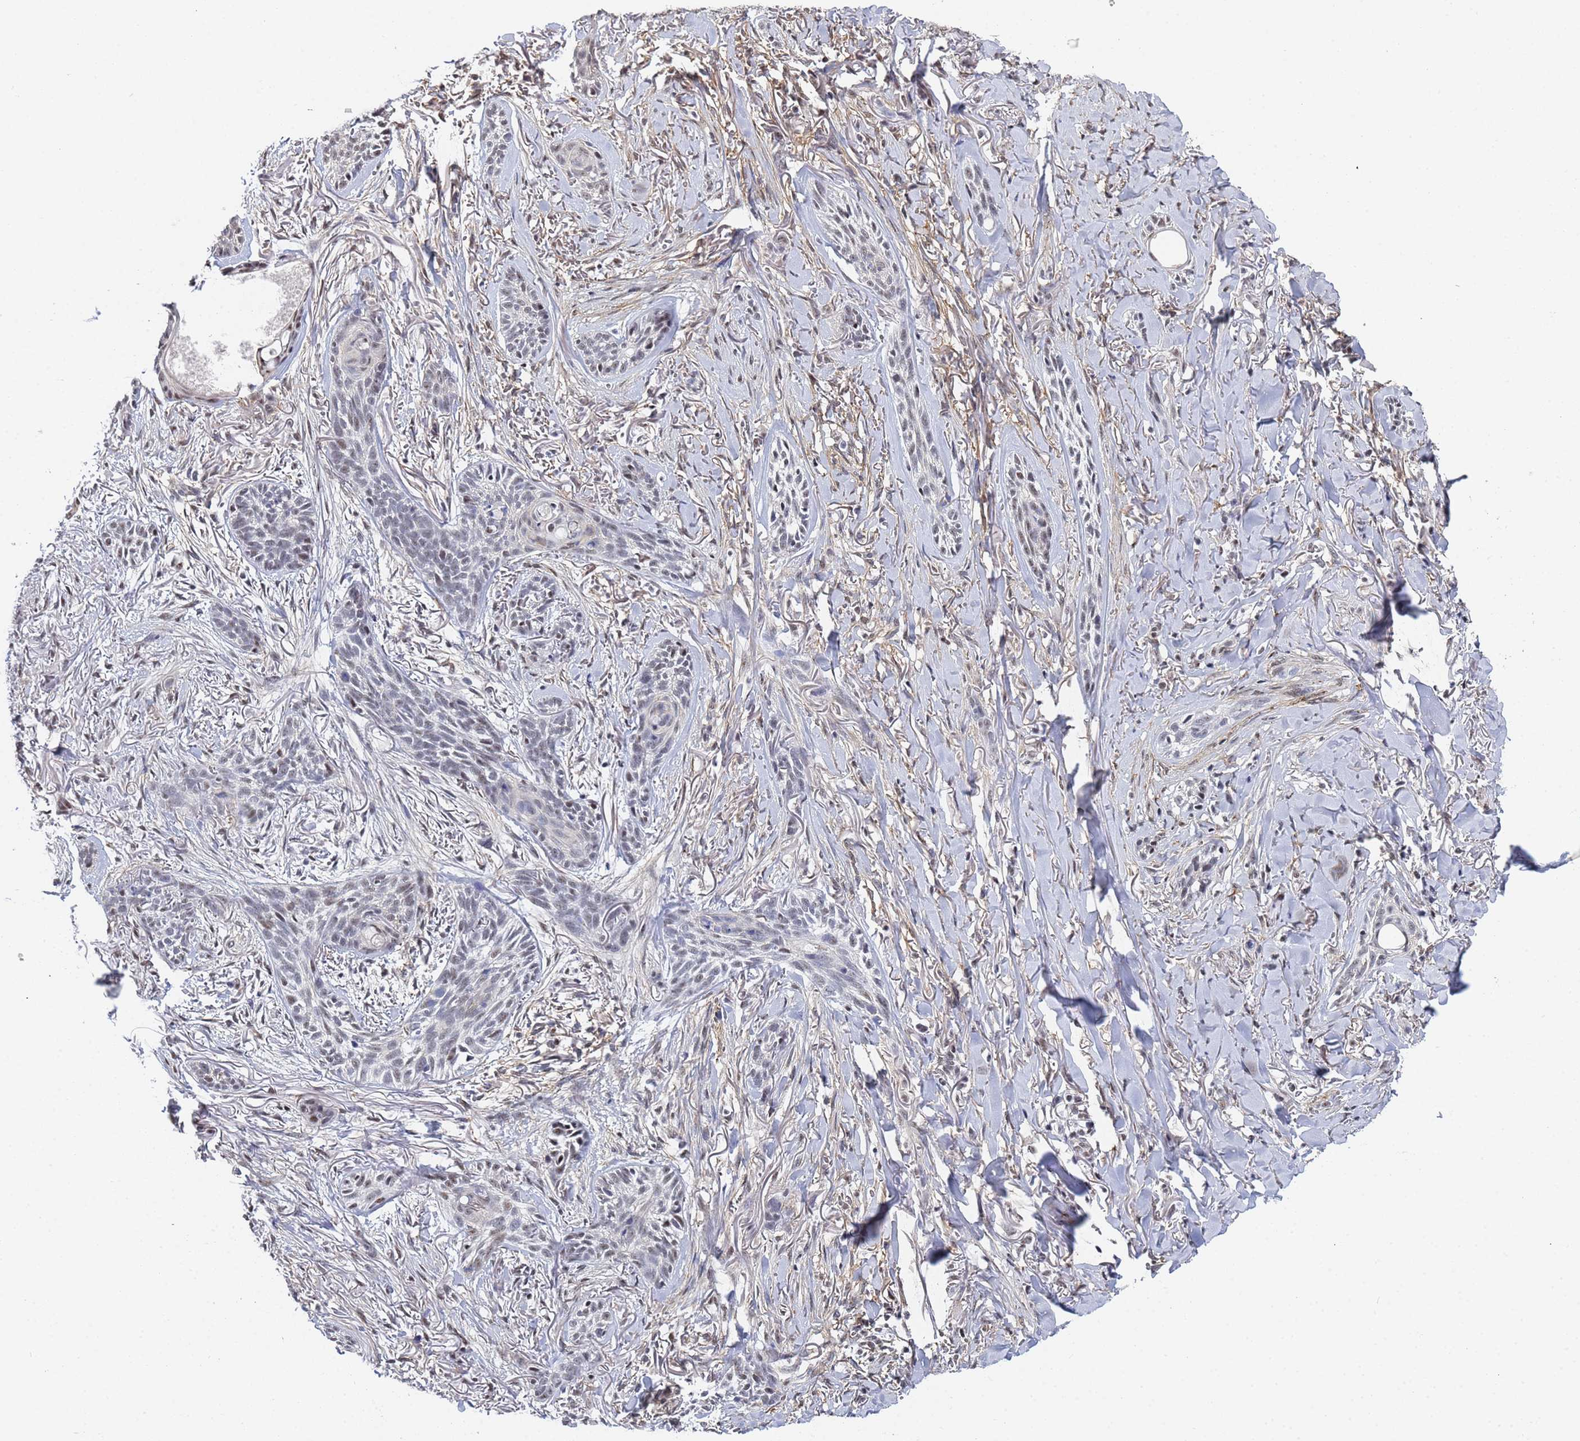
{"staining": {"intensity": "weak", "quantity": "<25%", "location": "nuclear"}, "tissue": "skin cancer", "cell_type": "Tumor cells", "image_type": "cancer", "snomed": [{"axis": "morphology", "description": "Basal cell carcinoma"}, {"axis": "topography", "description": "Skin"}], "caption": "High magnification brightfield microscopy of basal cell carcinoma (skin) stained with DAB (brown) and counterstained with hematoxylin (blue): tumor cells show no significant positivity. Nuclei are stained in blue.", "gene": "PRRT4", "patient": {"sex": "female", "age": 59}}